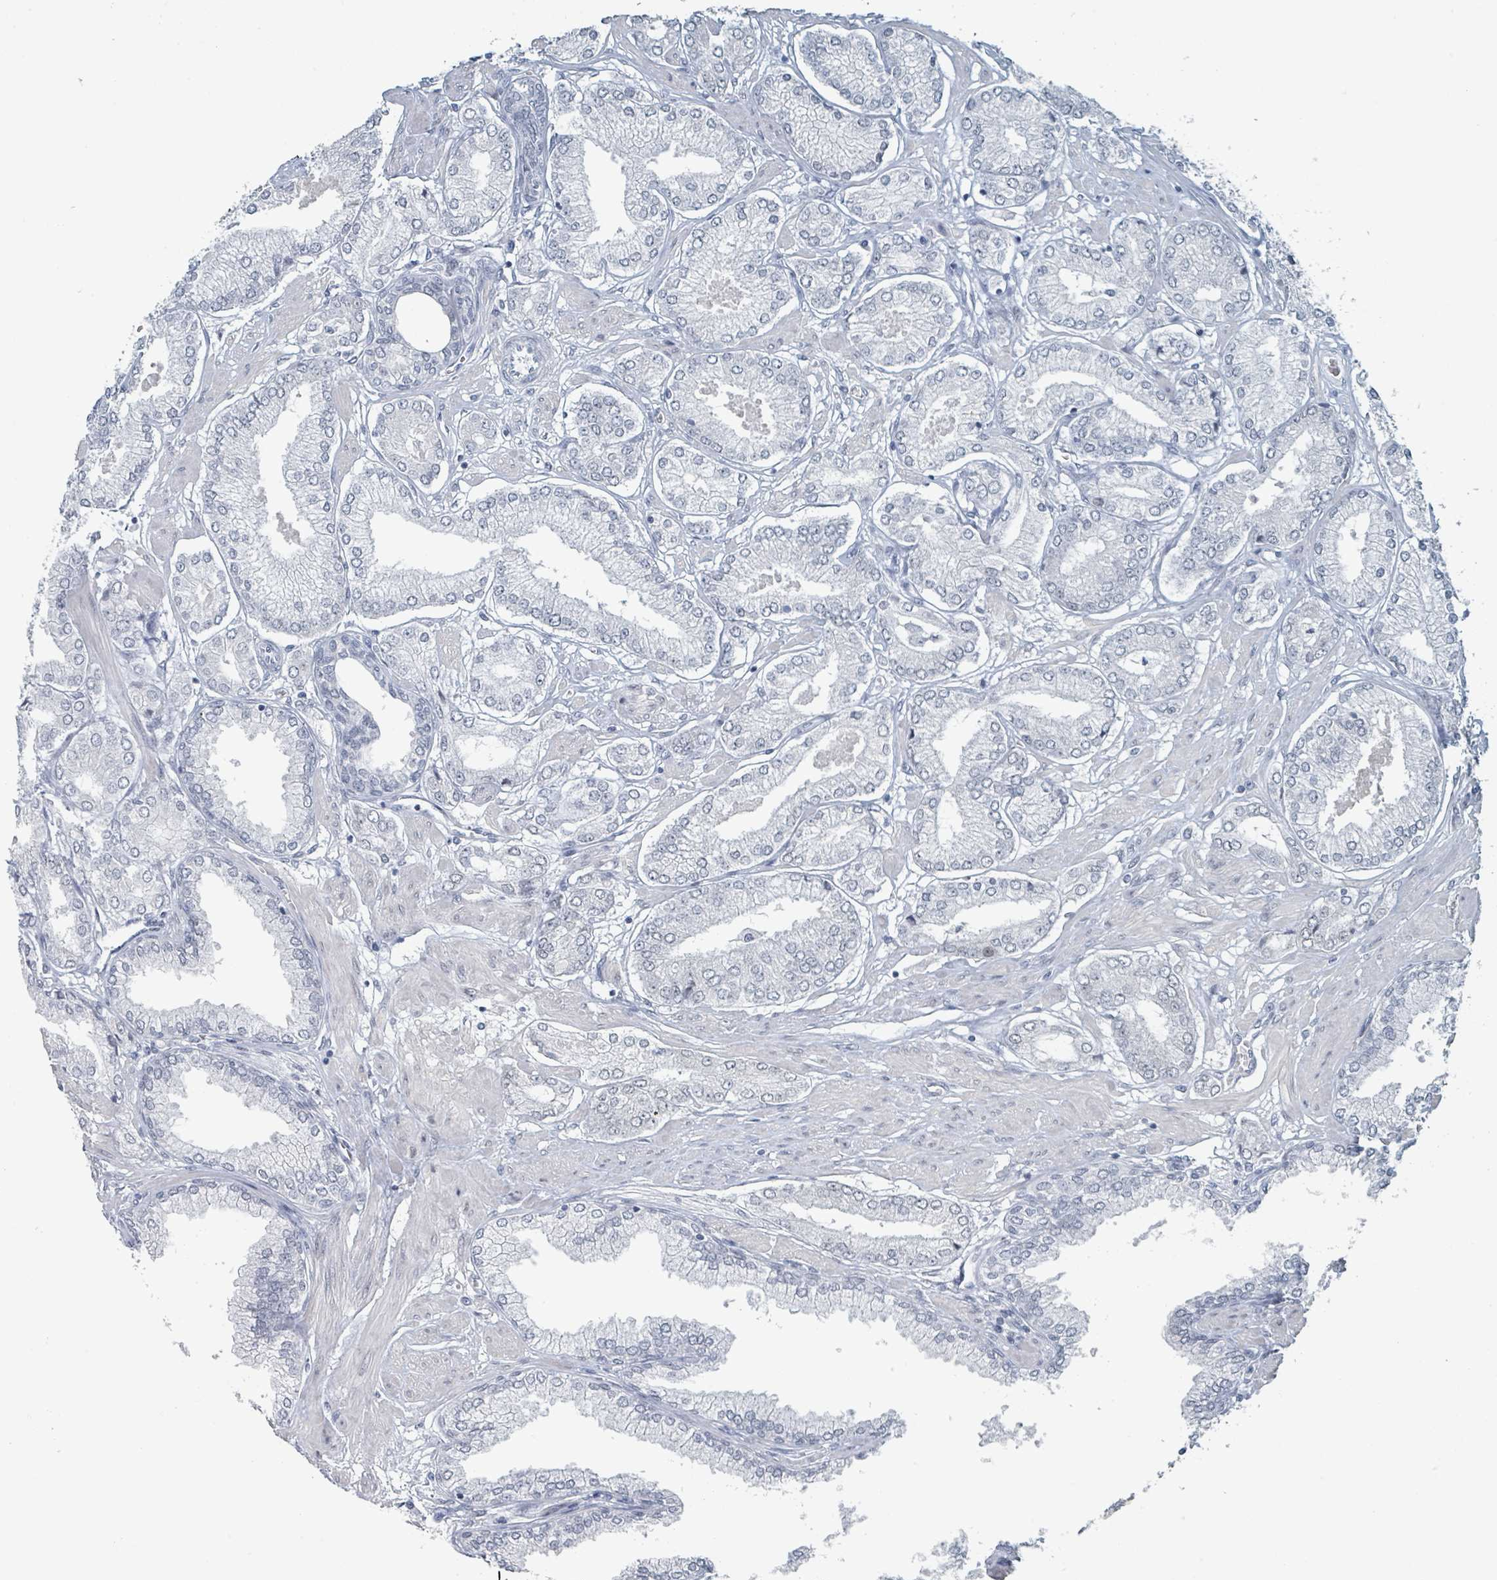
{"staining": {"intensity": "negative", "quantity": "none", "location": "none"}, "tissue": "prostate cancer", "cell_type": "Tumor cells", "image_type": "cancer", "snomed": [{"axis": "morphology", "description": "Adenocarcinoma, High grade"}, {"axis": "topography", "description": "Prostate and seminal vesicle, NOS"}], "caption": "Protein analysis of high-grade adenocarcinoma (prostate) demonstrates no significant staining in tumor cells.", "gene": "EHMT2", "patient": {"sex": "male", "age": 64}}